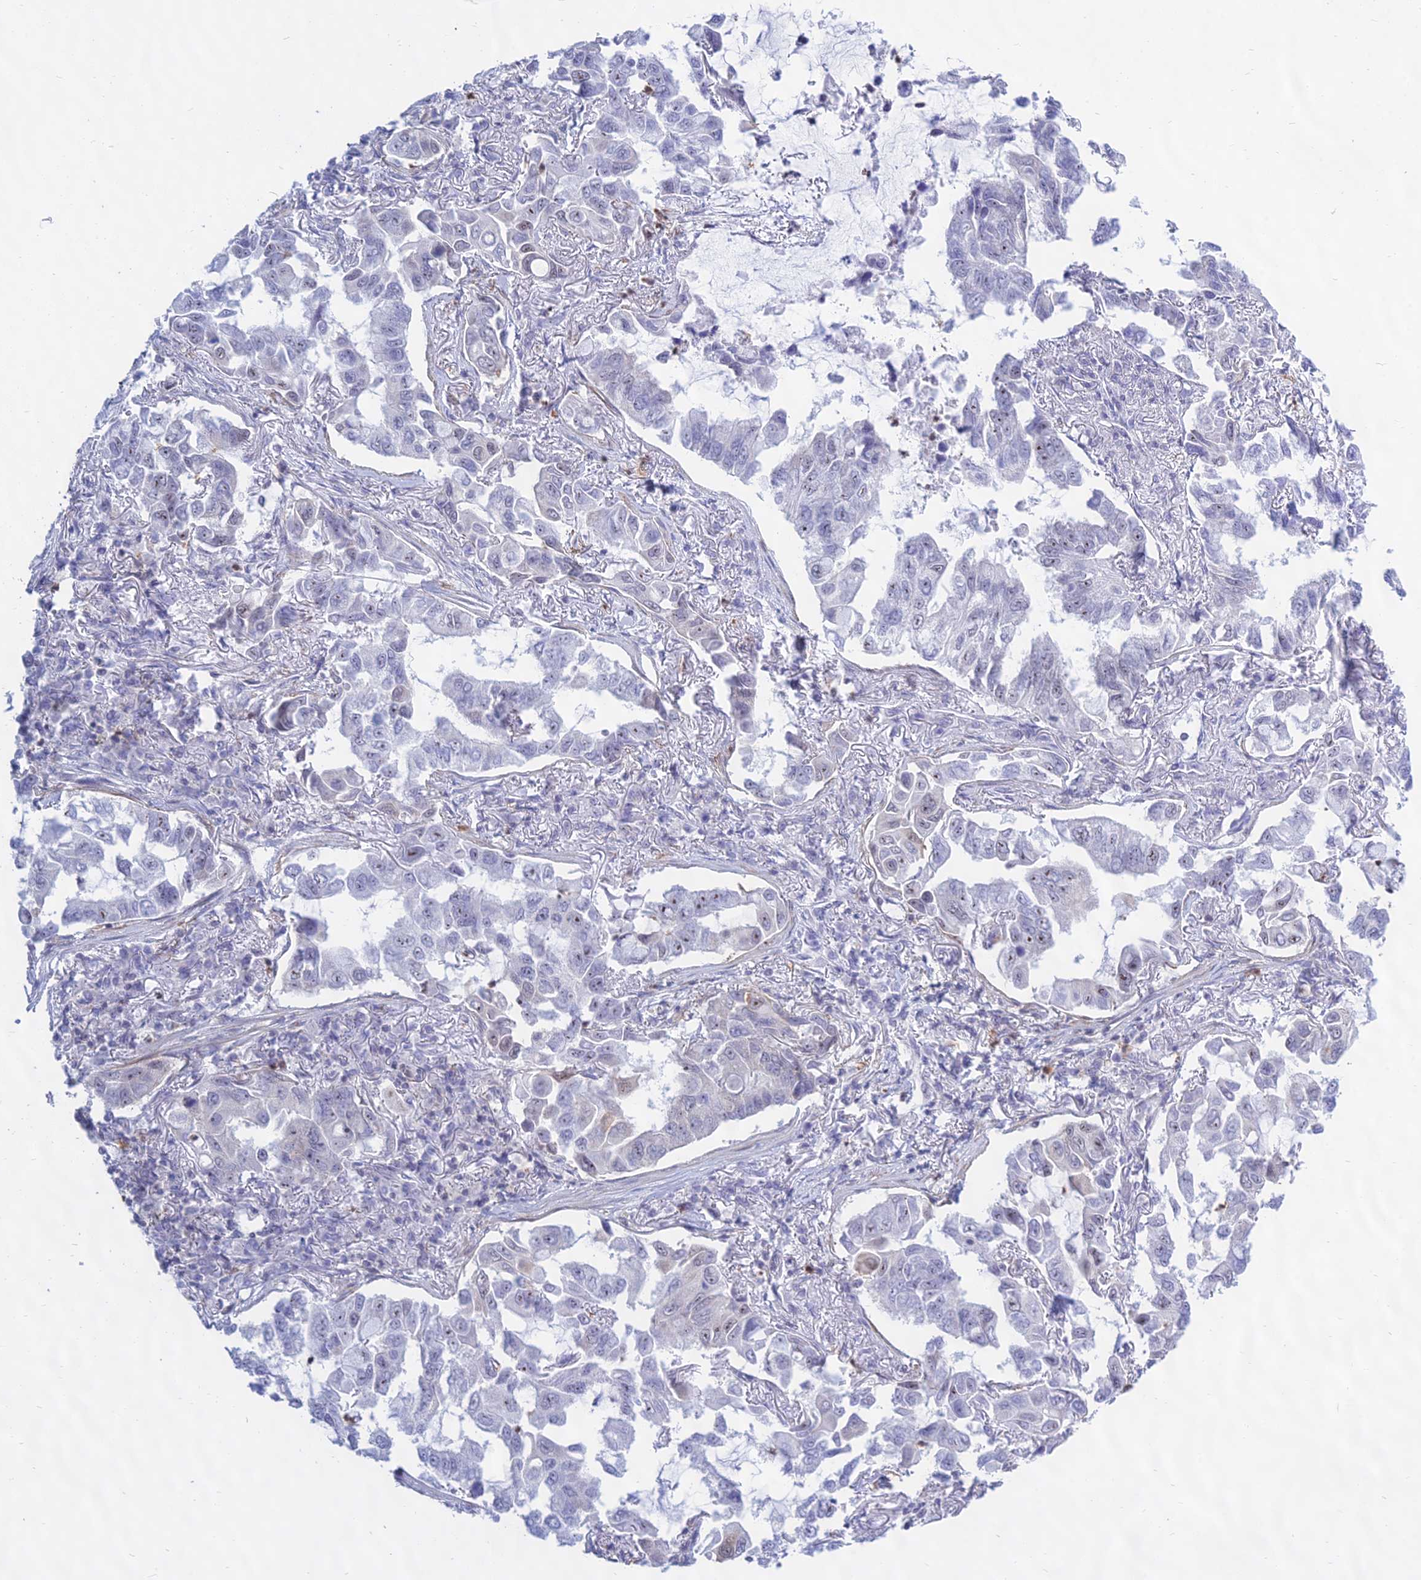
{"staining": {"intensity": "weak", "quantity": "<25%", "location": "nuclear"}, "tissue": "lung cancer", "cell_type": "Tumor cells", "image_type": "cancer", "snomed": [{"axis": "morphology", "description": "Adenocarcinoma, NOS"}, {"axis": "topography", "description": "Lung"}], "caption": "Immunohistochemistry (IHC) photomicrograph of lung adenocarcinoma stained for a protein (brown), which demonstrates no positivity in tumor cells. (IHC, brightfield microscopy, high magnification).", "gene": "KRR1", "patient": {"sex": "male", "age": 64}}